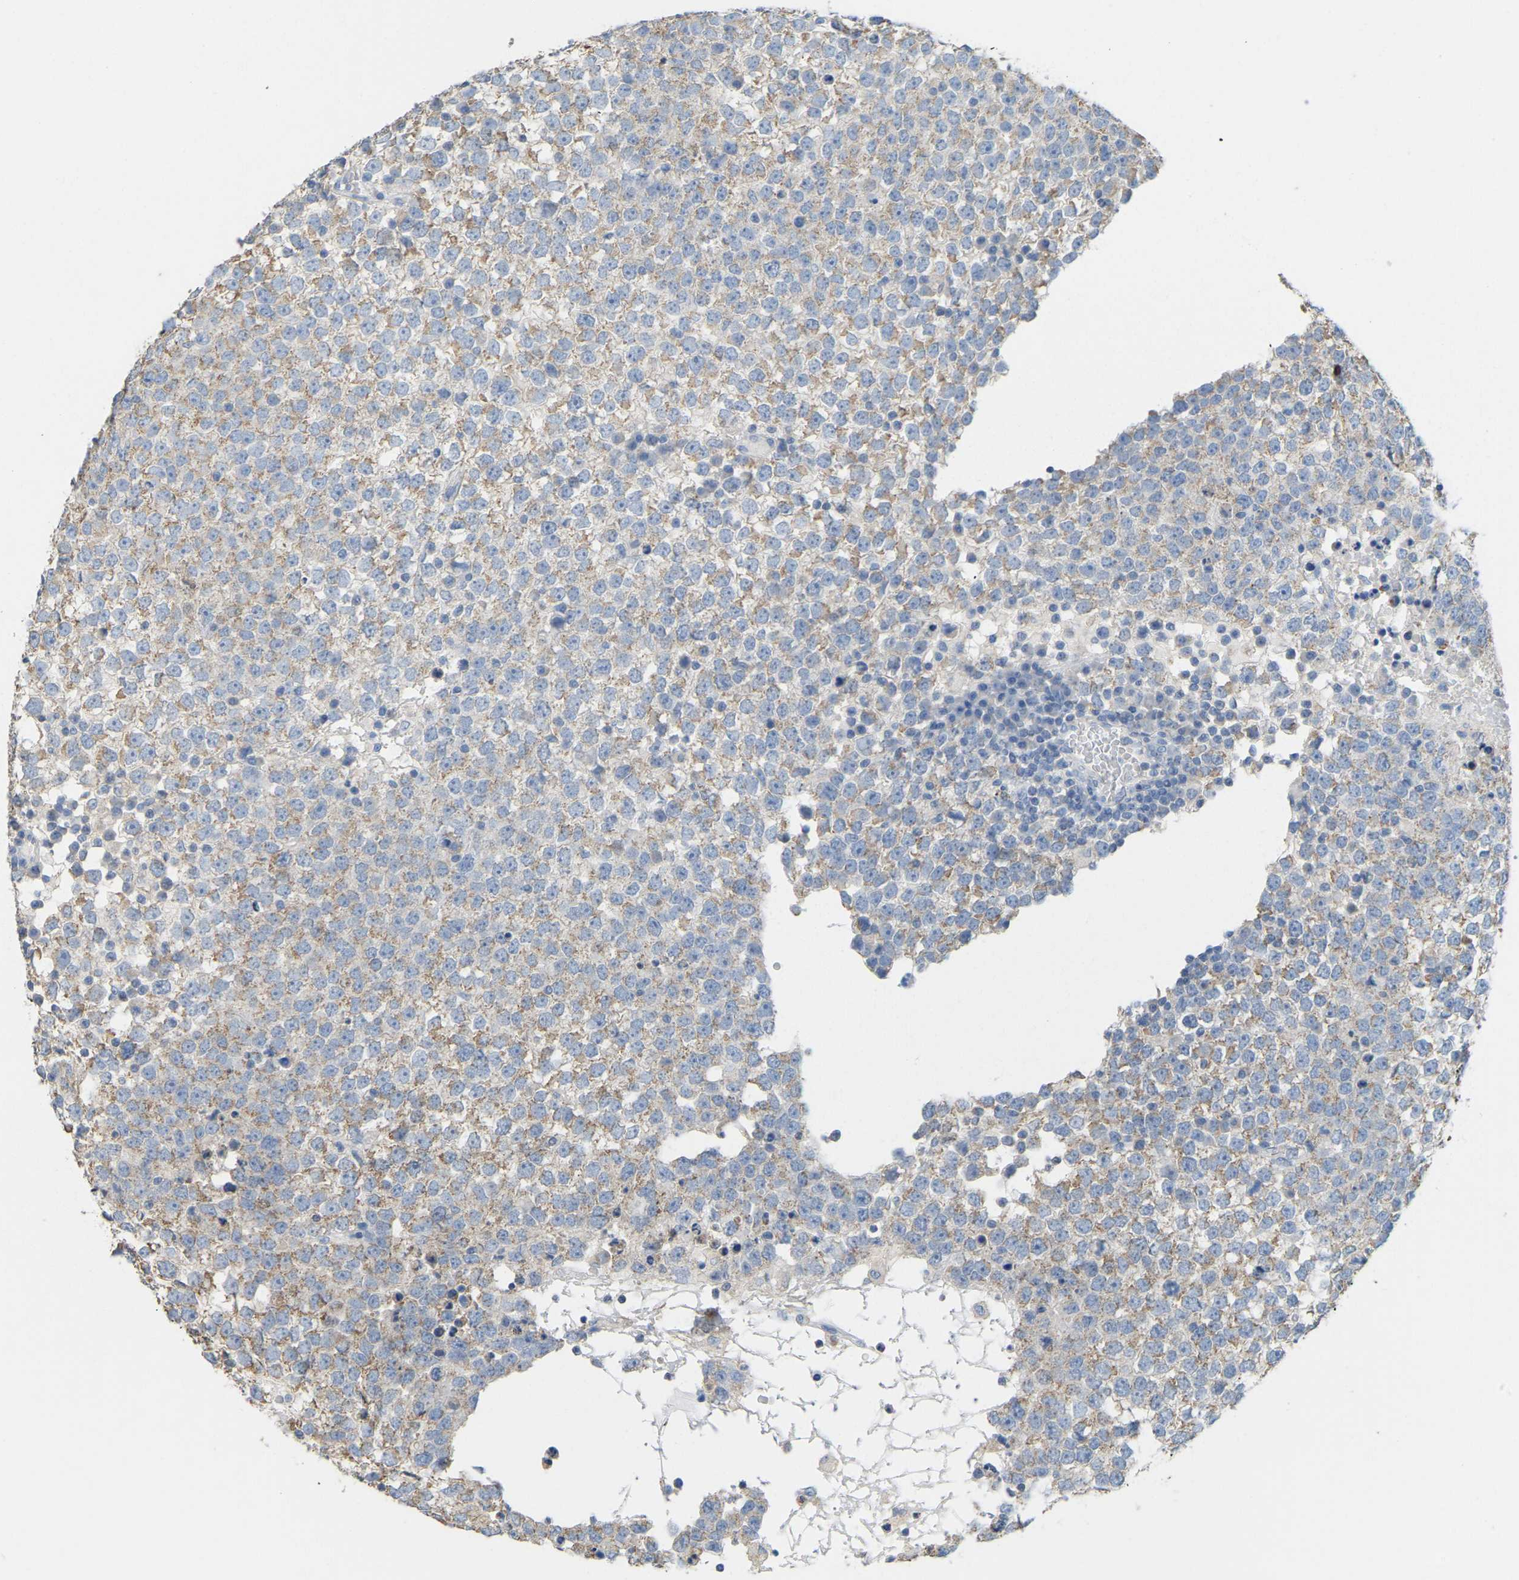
{"staining": {"intensity": "moderate", "quantity": ">75%", "location": "cytoplasmic/membranous"}, "tissue": "testis cancer", "cell_type": "Tumor cells", "image_type": "cancer", "snomed": [{"axis": "morphology", "description": "Seminoma, NOS"}, {"axis": "topography", "description": "Testis"}], "caption": "Human testis cancer stained for a protein (brown) reveals moderate cytoplasmic/membranous positive positivity in about >75% of tumor cells.", "gene": "SERPINB5", "patient": {"sex": "male", "age": 65}}